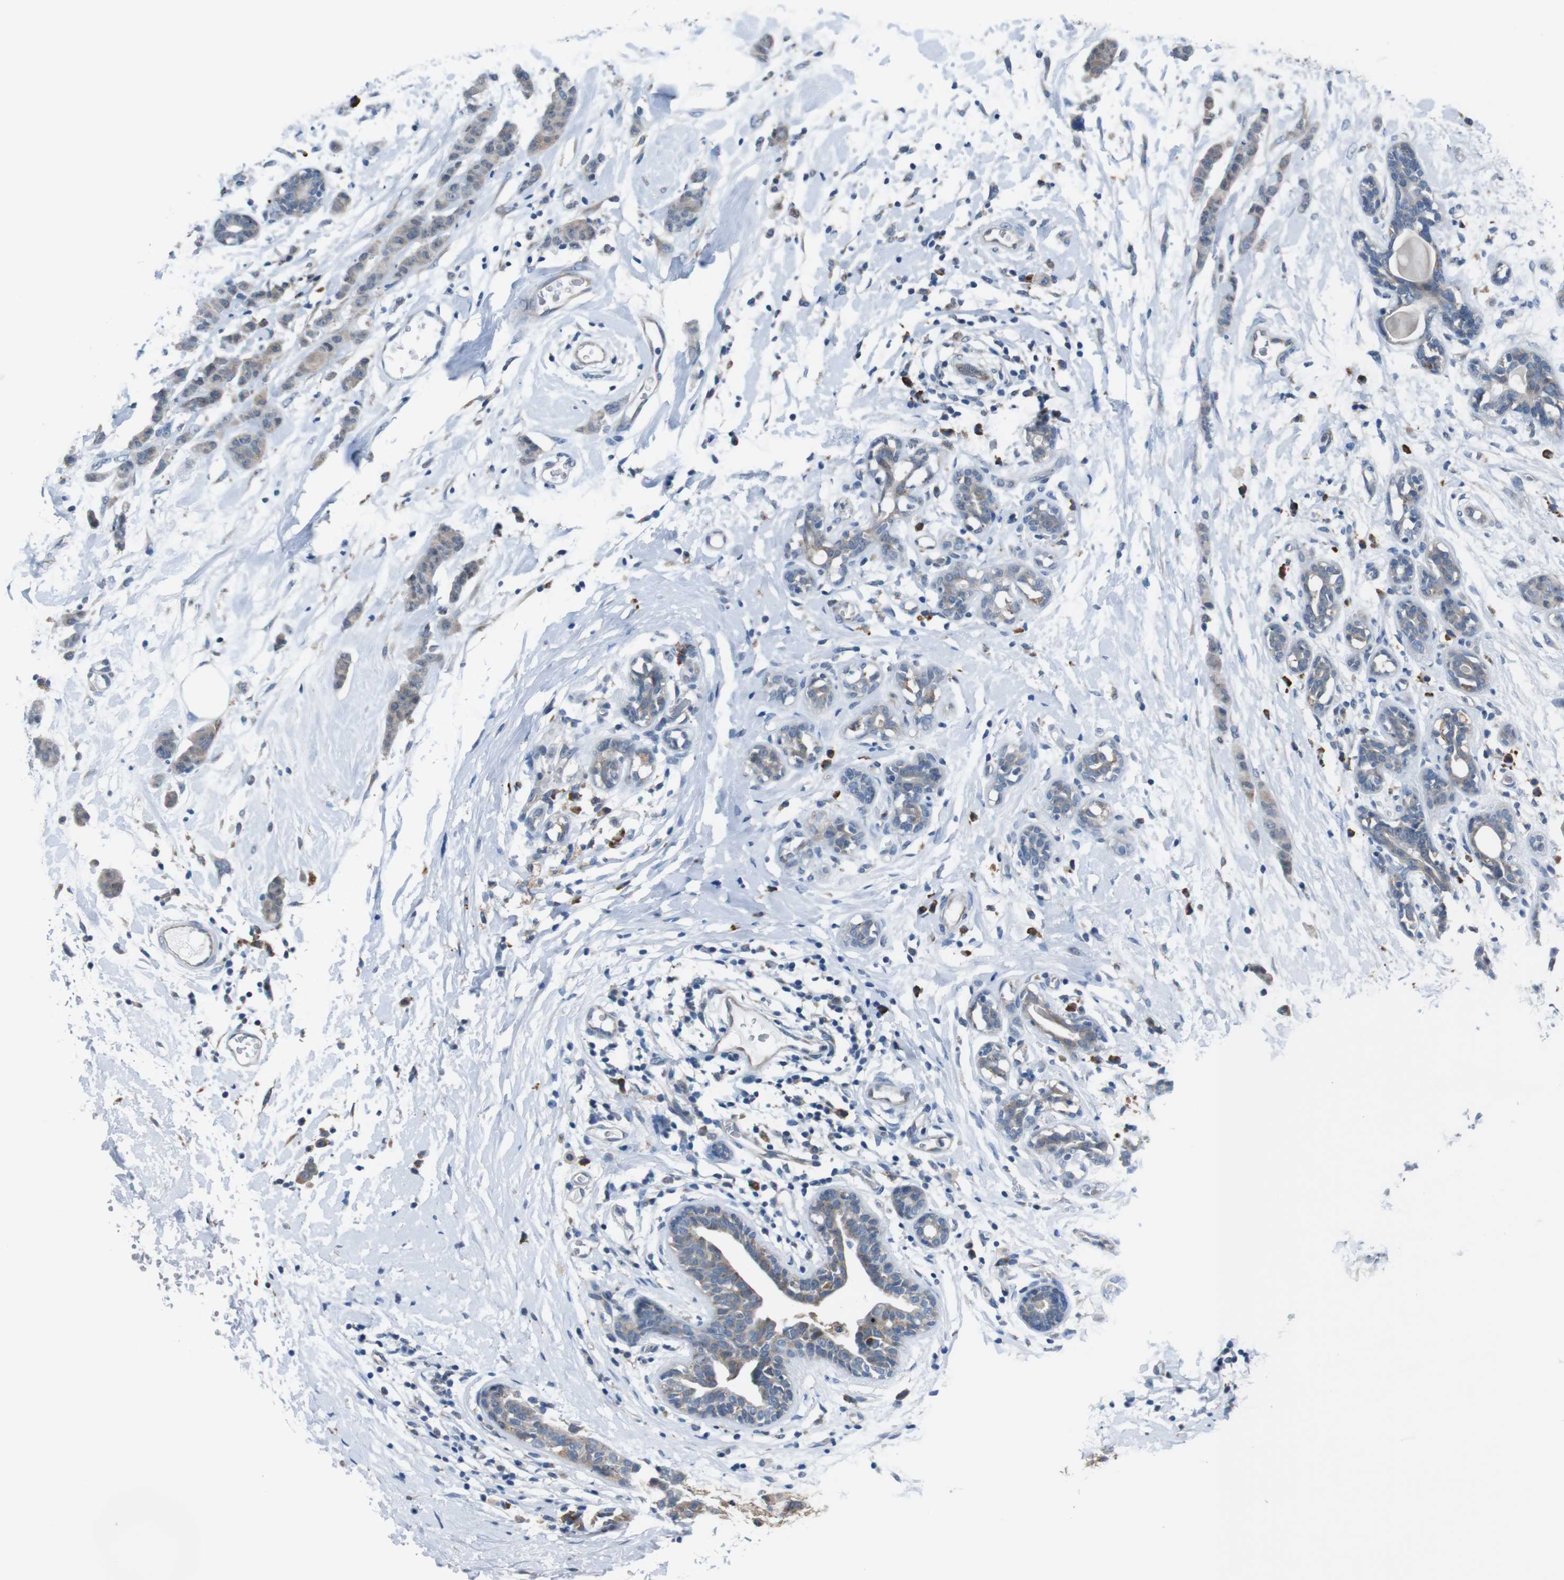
{"staining": {"intensity": "weak", "quantity": "25%-75%", "location": "cytoplasmic/membranous"}, "tissue": "breast cancer", "cell_type": "Tumor cells", "image_type": "cancer", "snomed": [{"axis": "morphology", "description": "Normal tissue, NOS"}, {"axis": "morphology", "description": "Duct carcinoma"}, {"axis": "topography", "description": "Breast"}], "caption": "A brown stain labels weak cytoplasmic/membranous staining of a protein in human breast cancer tumor cells. (DAB (3,3'-diaminobenzidine) = brown stain, brightfield microscopy at high magnification).", "gene": "CDH22", "patient": {"sex": "female", "age": 40}}